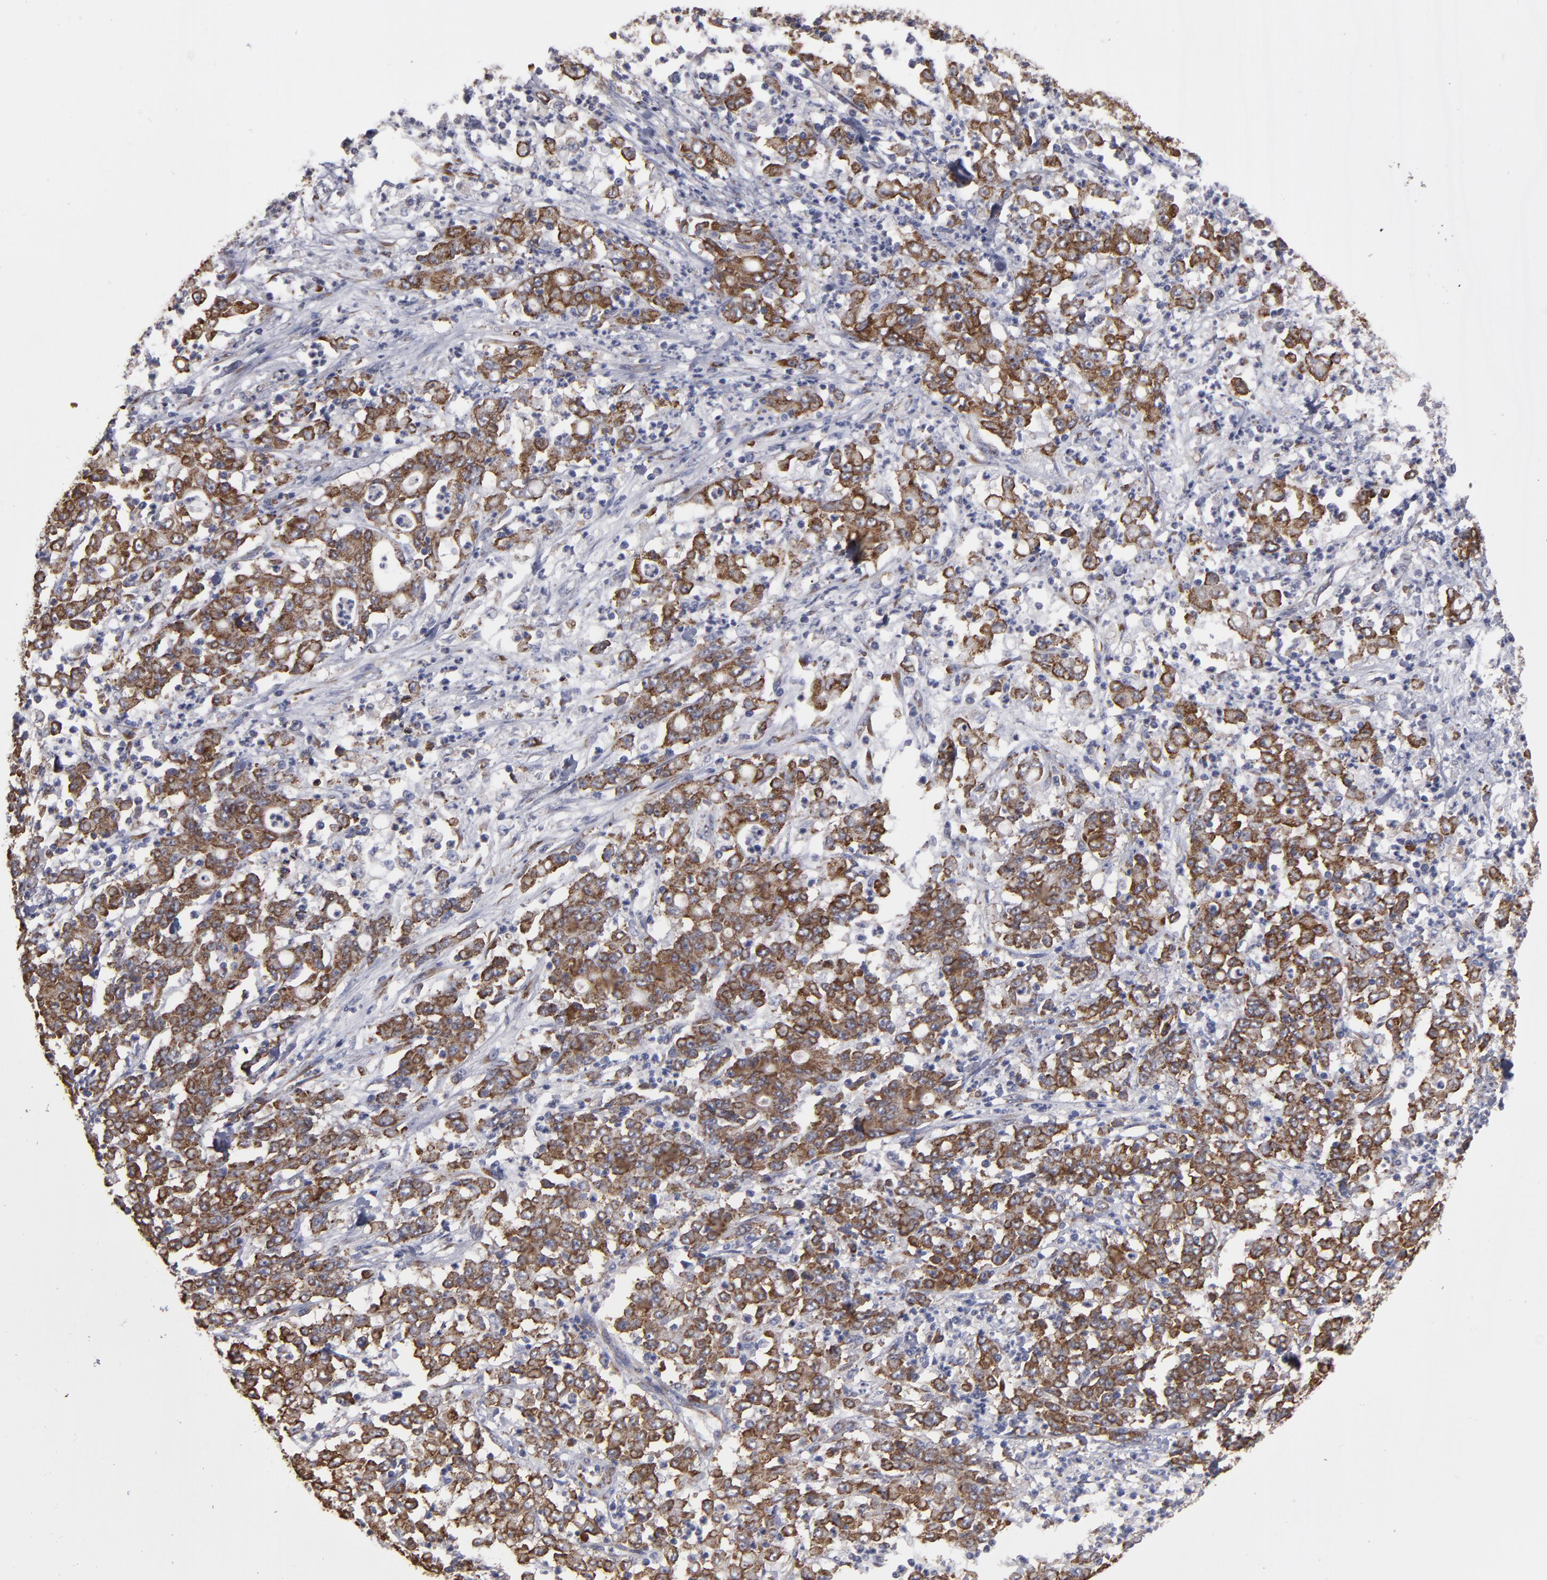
{"staining": {"intensity": "moderate", "quantity": ">75%", "location": "cytoplasmic/membranous"}, "tissue": "stomach cancer", "cell_type": "Tumor cells", "image_type": "cancer", "snomed": [{"axis": "morphology", "description": "Adenocarcinoma, NOS"}, {"axis": "topography", "description": "Stomach, lower"}], "caption": "Immunohistochemical staining of stomach cancer (adenocarcinoma) exhibits medium levels of moderate cytoplasmic/membranous expression in approximately >75% of tumor cells.", "gene": "SND1", "patient": {"sex": "female", "age": 71}}